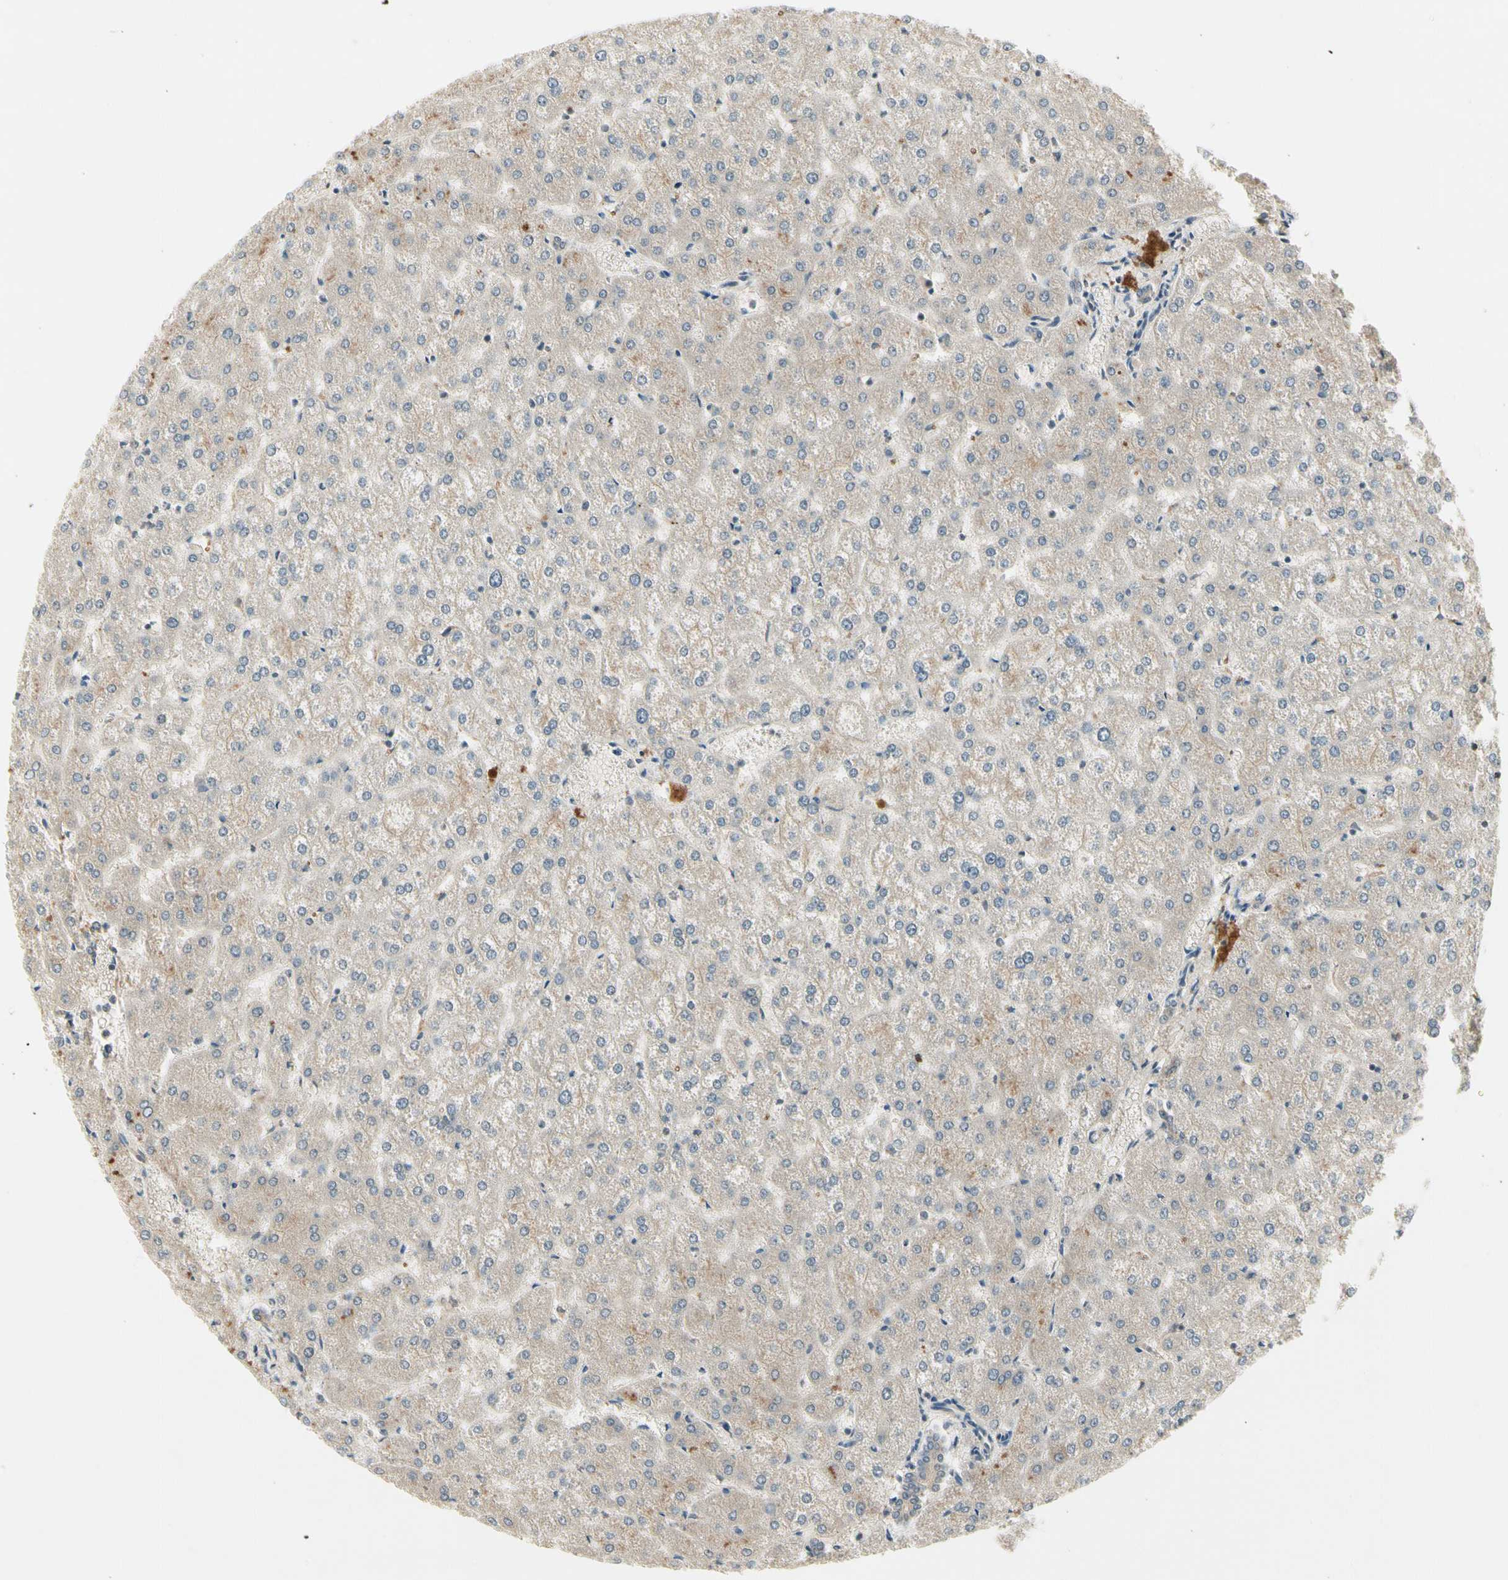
{"staining": {"intensity": "weak", "quantity": "<25%", "location": "cytoplasmic/membranous"}, "tissue": "liver", "cell_type": "Cholangiocytes", "image_type": "normal", "snomed": [{"axis": "morphology", "description": "Normal tissue, NOS"}, {"axis": "topography", "description": "Liver"}], "caption": "This is an immunohistochemistry (IHC) photomicrograph of unremarkable liver. There is no staining in cholangiocytes.", "gene": "CCL4", "patient": {"sex": "female", "age": 32}}